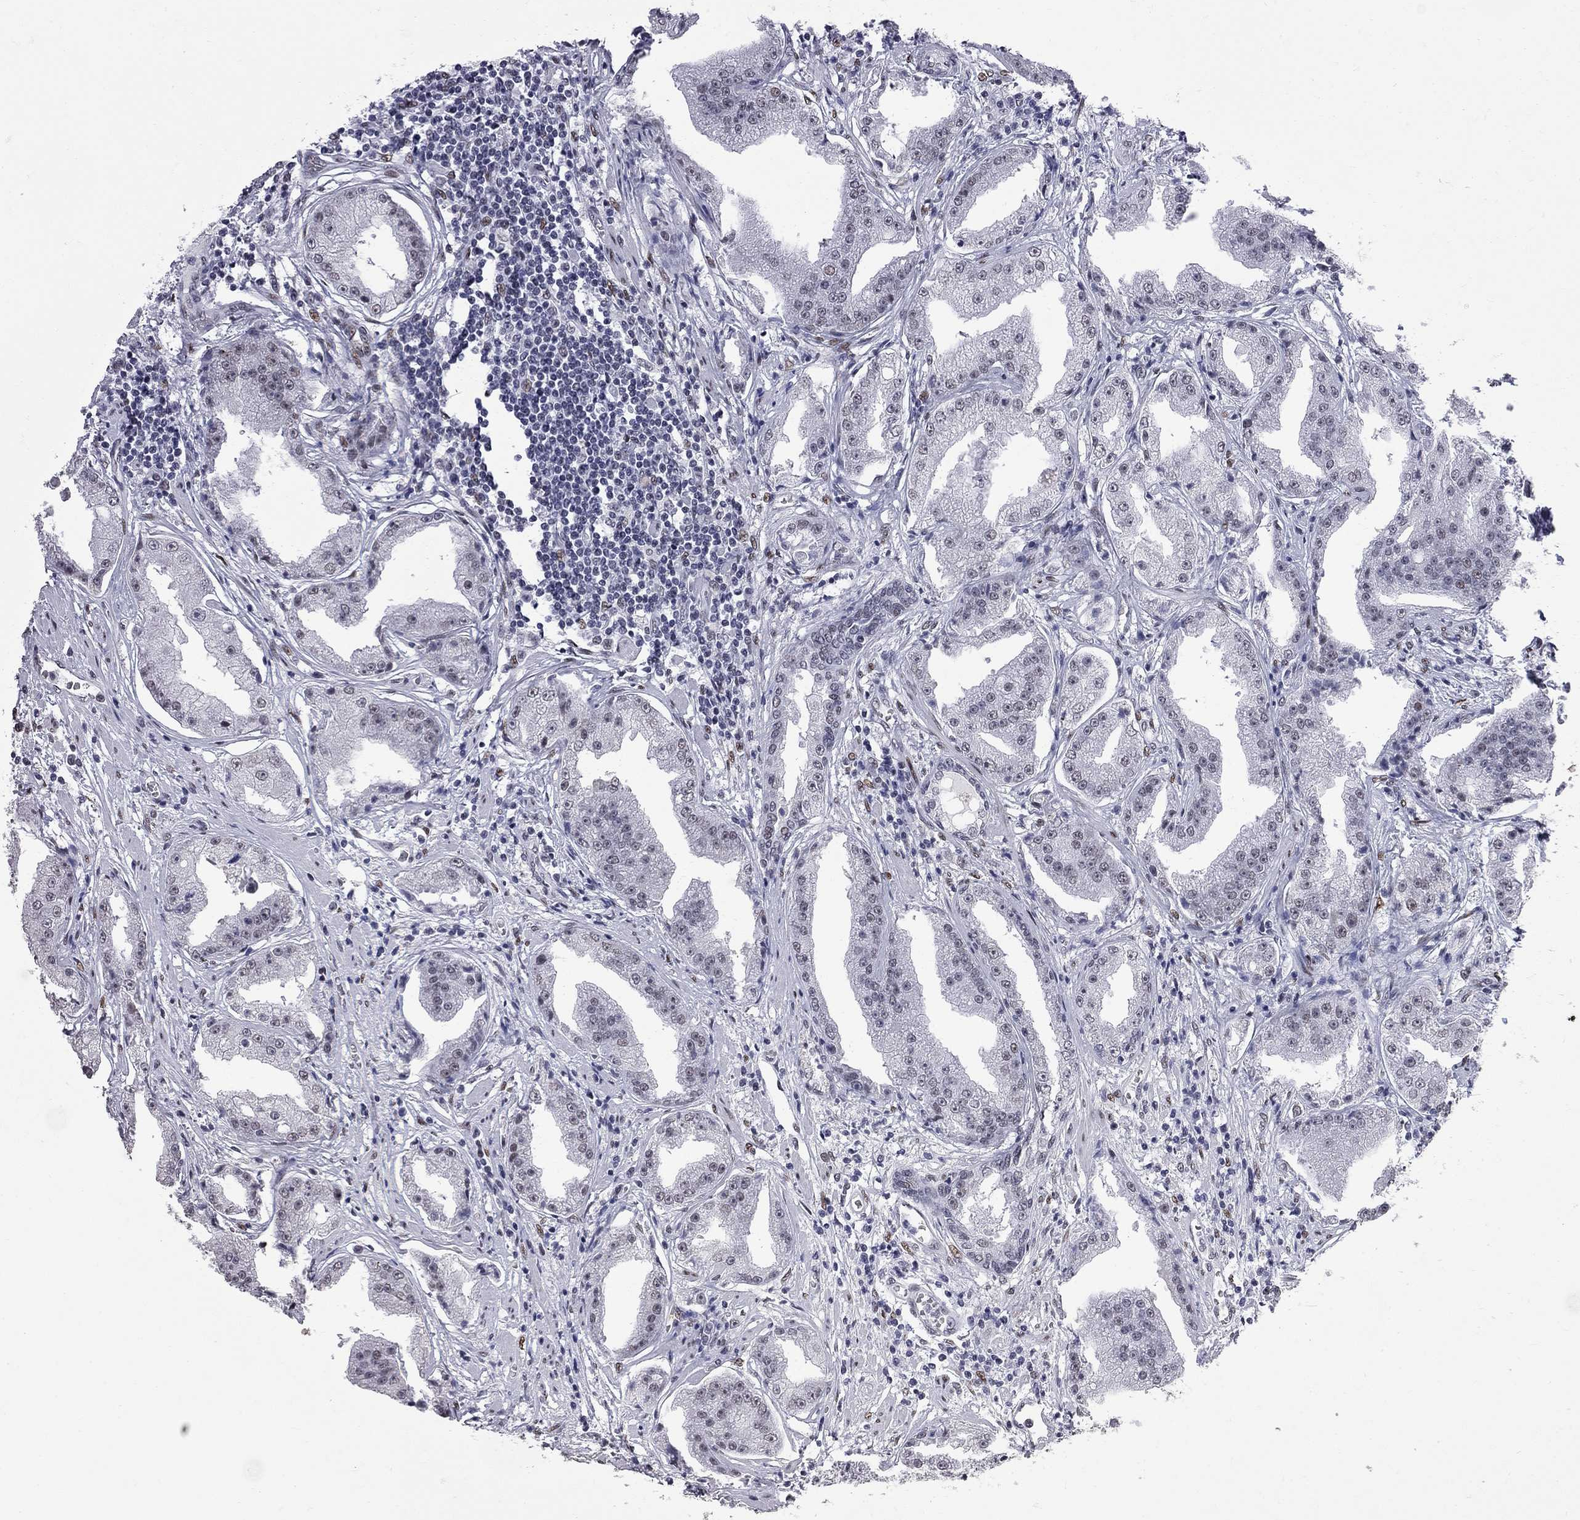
{"staining": {"intensity": "weak", "quantity": "<25%", "location": "nuclear"}, "tissue": "prostate cancer", "cell_type": "Tumor cells", "image_type": "cancer", "snomed": [{"axis": "morphology", "description": "Adenocarcinoma, Low grade"}, {"axis": "topography", "description": "Prostate"}], "caption": "Tumor cells show no significant protein positivity in prostate cancer. (Stains: DAB immunohistochemistry (IHC) with hematoxylin counter stain, Microscopy: brightfield microscopy at high magnification).", "gene": "ZBTB47", "patient": {"sex": "male", "age": 62}}